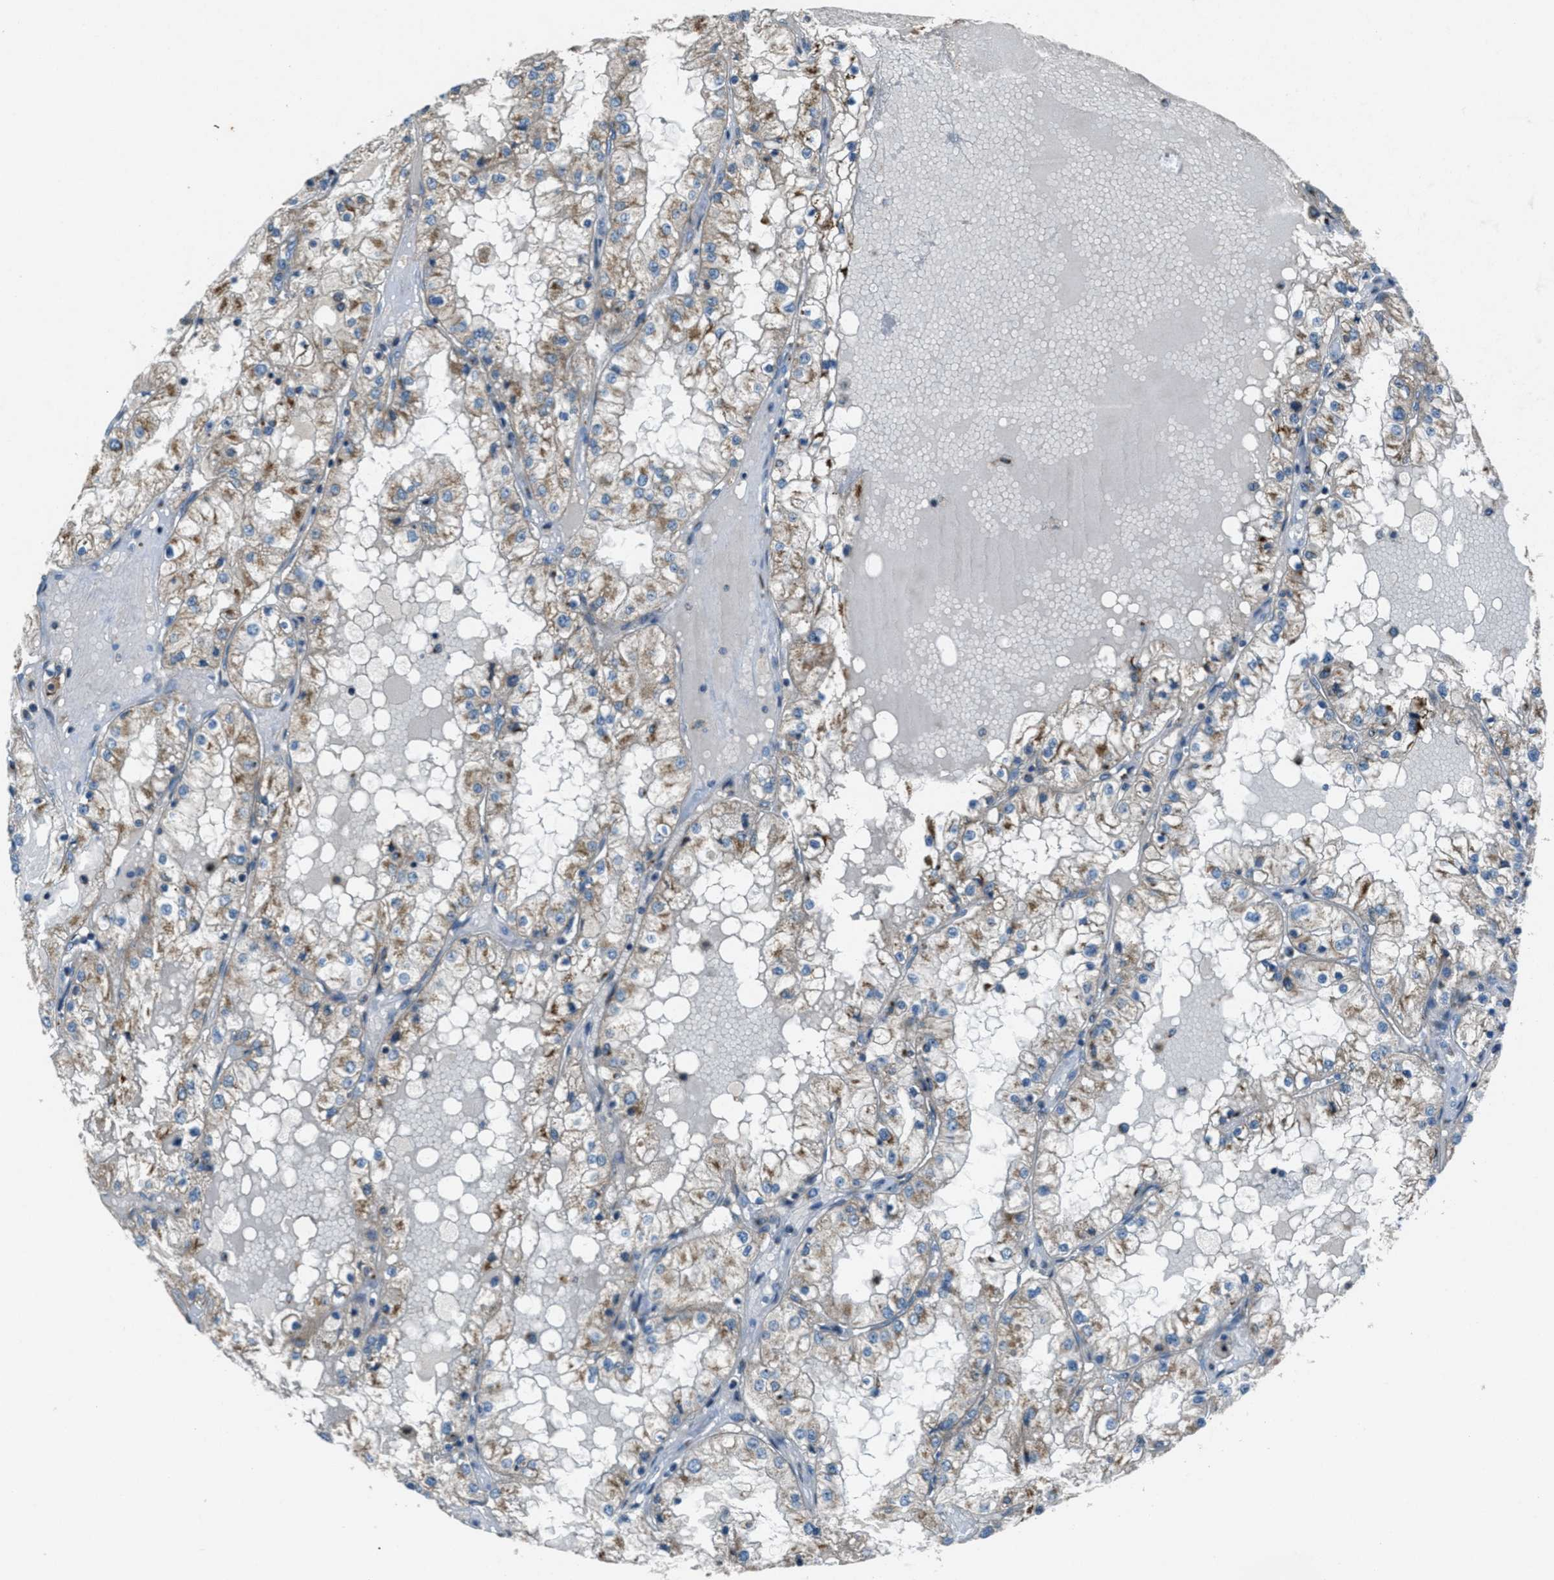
{"staining": {"intensity": "moderate", "quantity": ">75%", "location": "cytoplasmic/membranous"}, "tissue": "renal cancer", "cell_type": "Tumor cells", "image_type": "cancer", "snomed": [{"axis": "morphology", "description": "Adenocarcinoma, NOS"}, {"axis": "topography", "description": "Kidney"}], "caption": "Renal adenocarcinoma stained with DAB (3,3'-diaminobenzidine) immunohistochemistry demonstrates medium levels of moderate cytoplasmic/membranous staining in about >75% of tumor cells.", "gene": "BCKDK", "patient": {"sex": "male", "age": 68}}